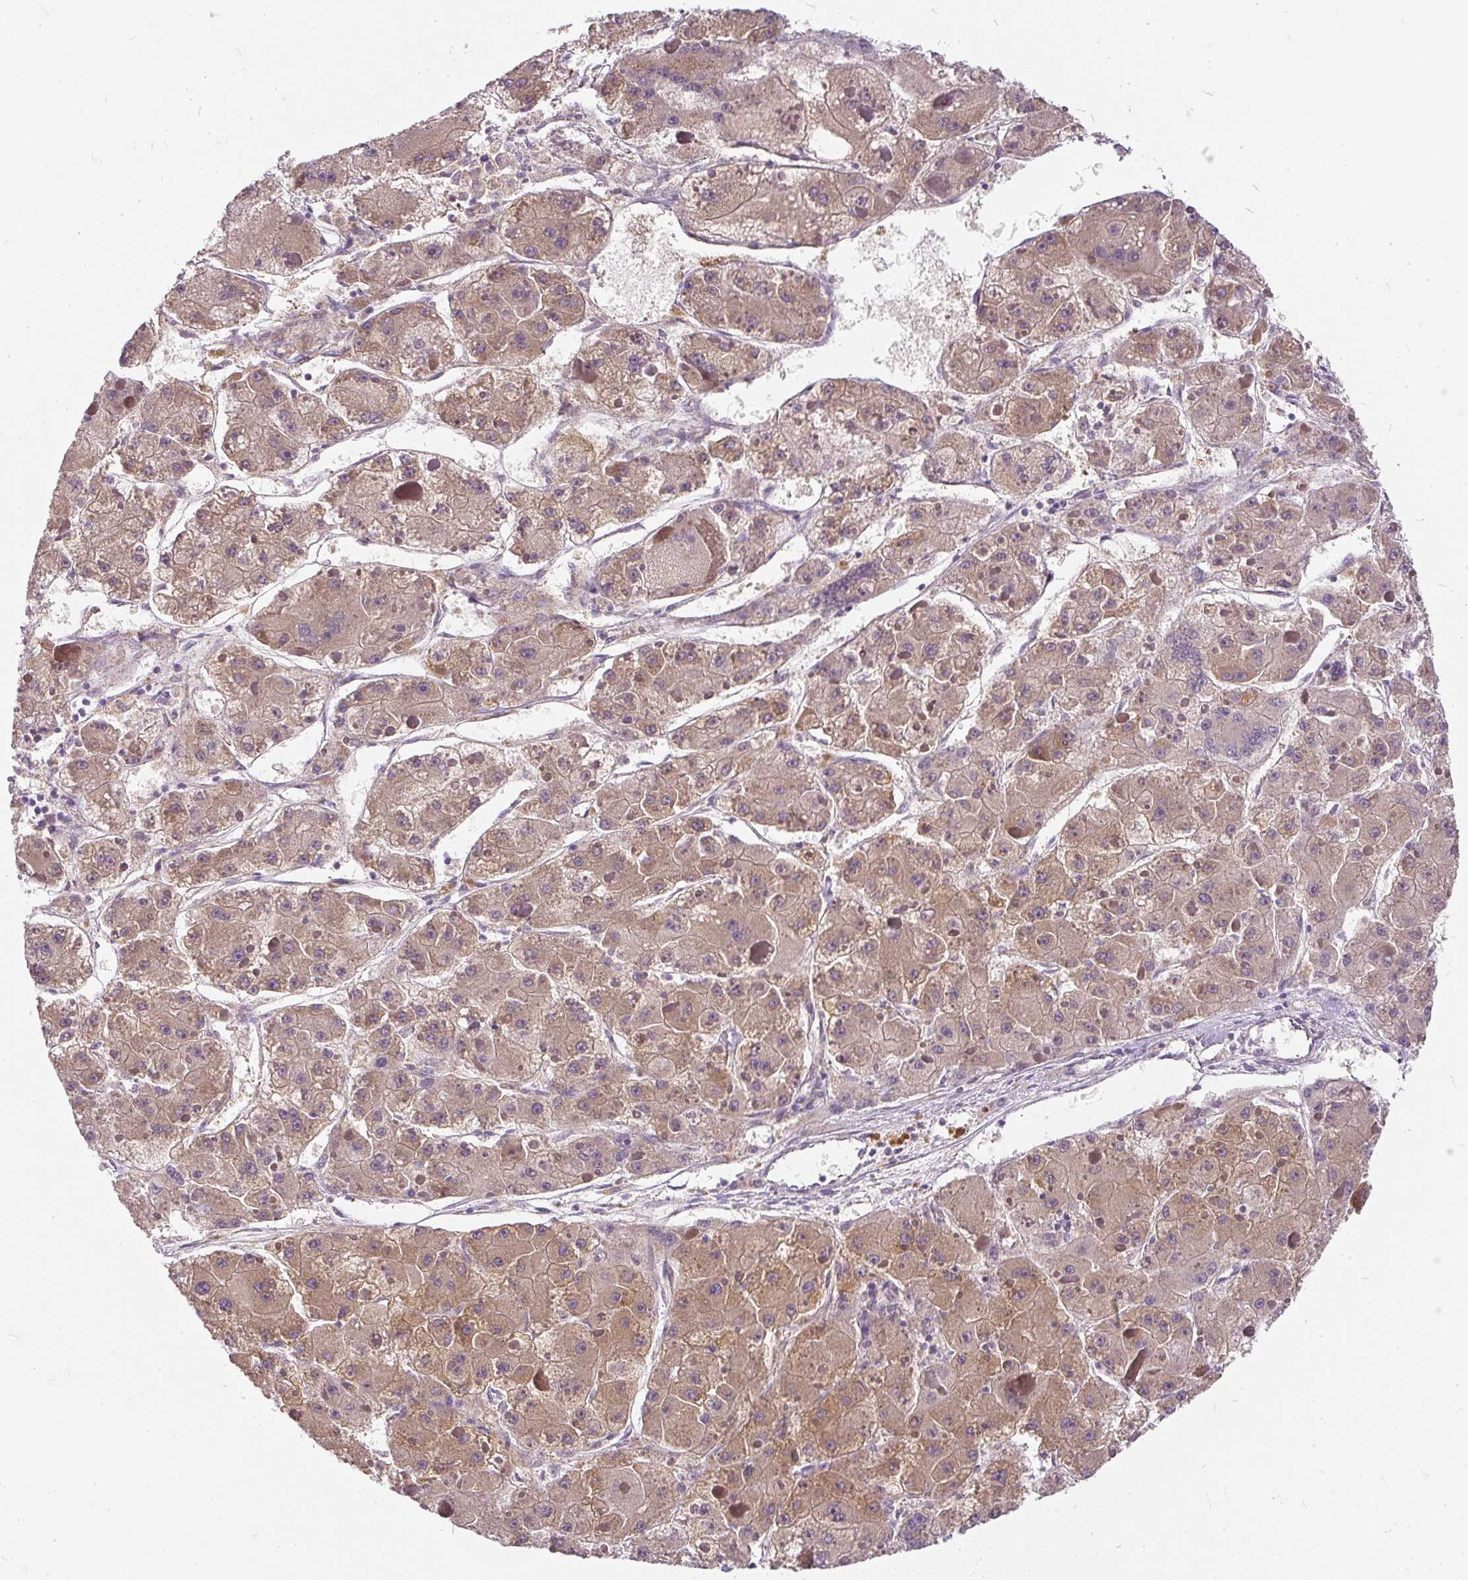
{"staining": {"intensity": "moderate", "quantity": ">75%", "location": "cytoplasmic/membranous"}, "tissue": "liver cancer", "cell_type": "Tumor cells", "image_type": "cancer", "snomed": [{"axis": "morphology", "description": "Carcinoma, Hepatocellular, NOS"}, {"axis": "topography", "description": "Liver"}], "caption": "Protein staining of liver hepatocellular carcinoma tissue reveals moderate cytoplasmic/membranous staining in approximately >75% of tumor cells.", "gene": "CYP20A1", "patient": {"sex": "female", "age": 73}}